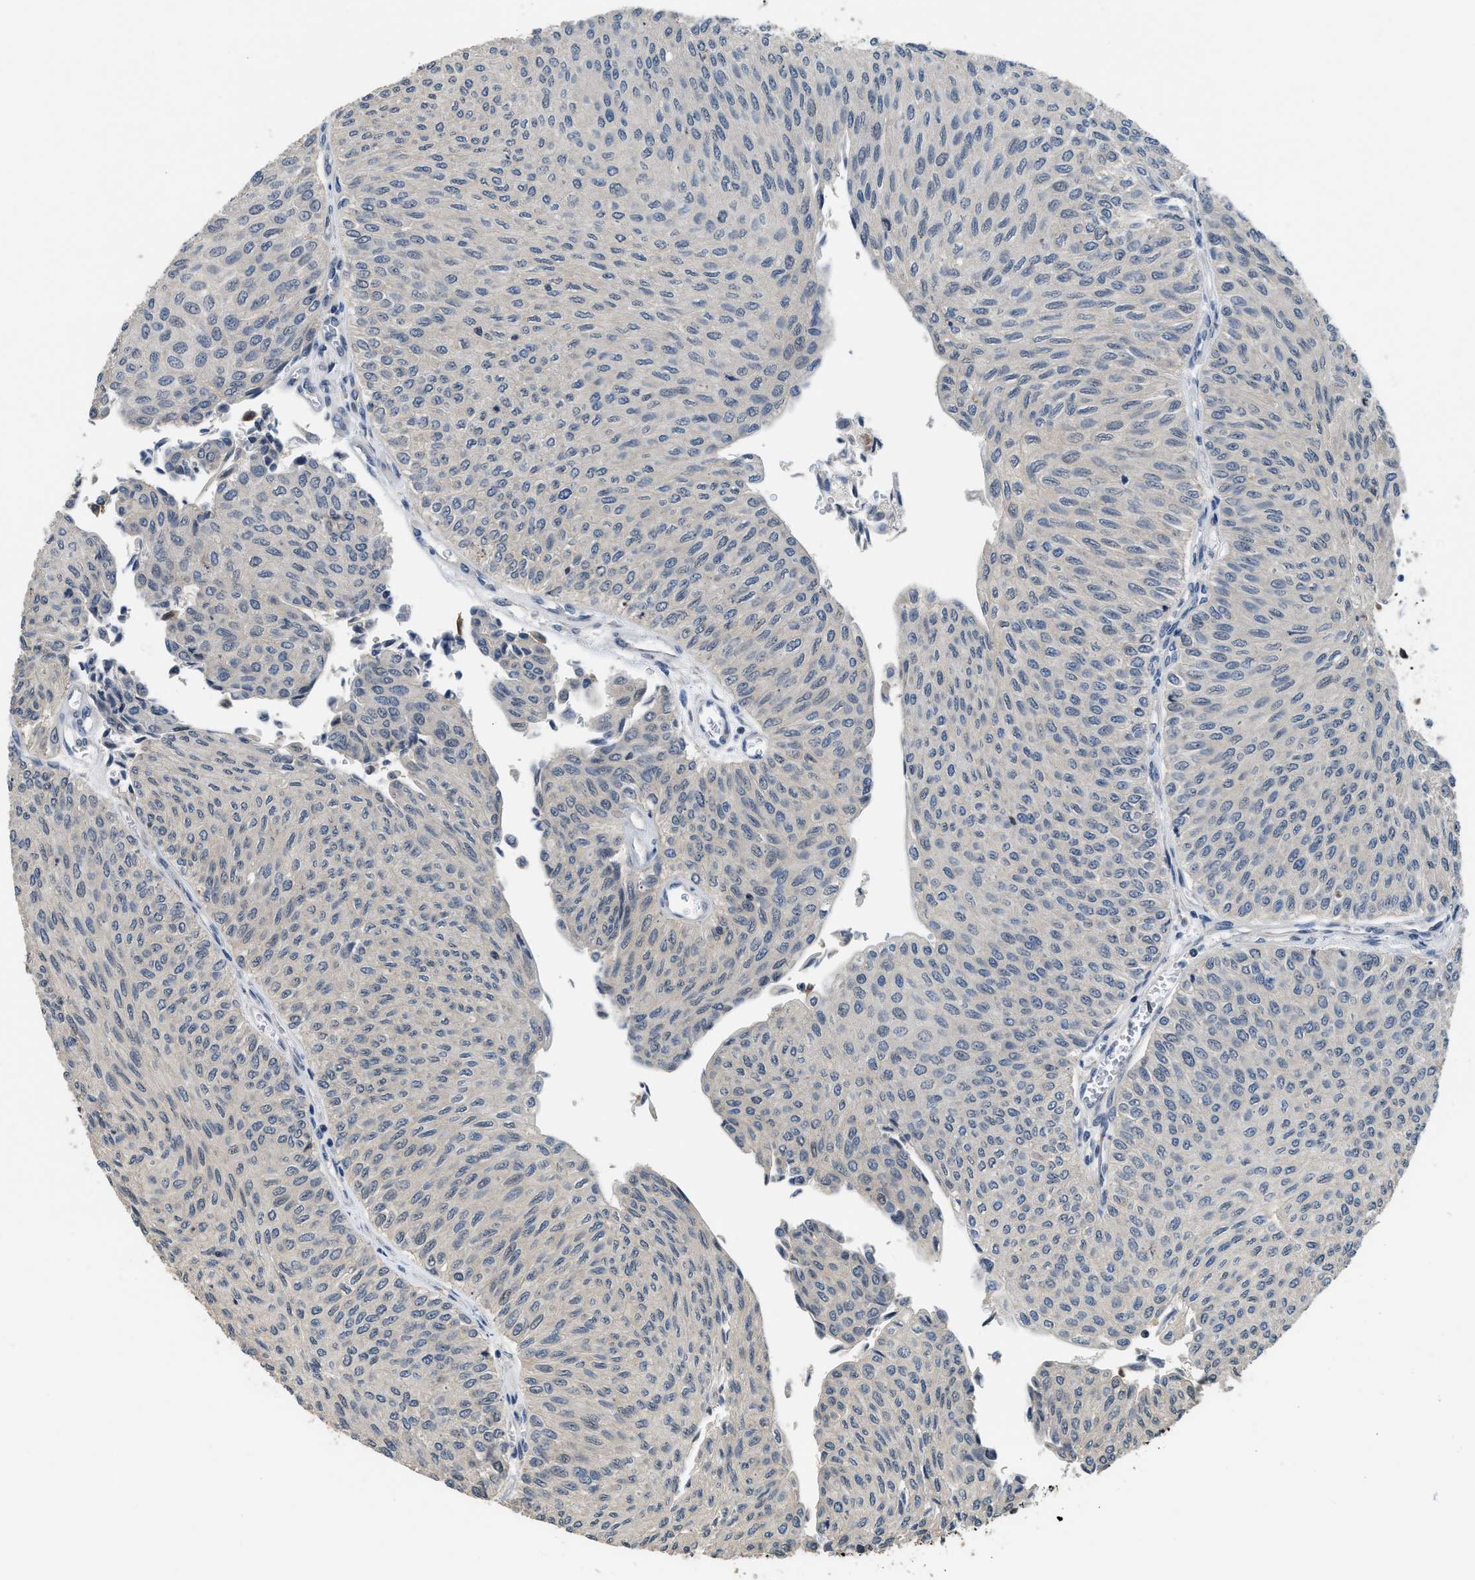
{"staining": {"intensity": "negative", "quantity": "none", "location": "none"}, "tissue": "urothelial cancer", "cell_type": "Tumor cells", "image_type": "cancer", "snomed": [{"axis": "morphology", "description": "Urothelial carcinoma, Low grade"}, {"axis": "topography", "description": "Urinary bladder"}], "caption": "Tumor cells show no significant staining in urothelial cancer.", "gene": "TES", "patient": {"sex": "male", "age": 78}}